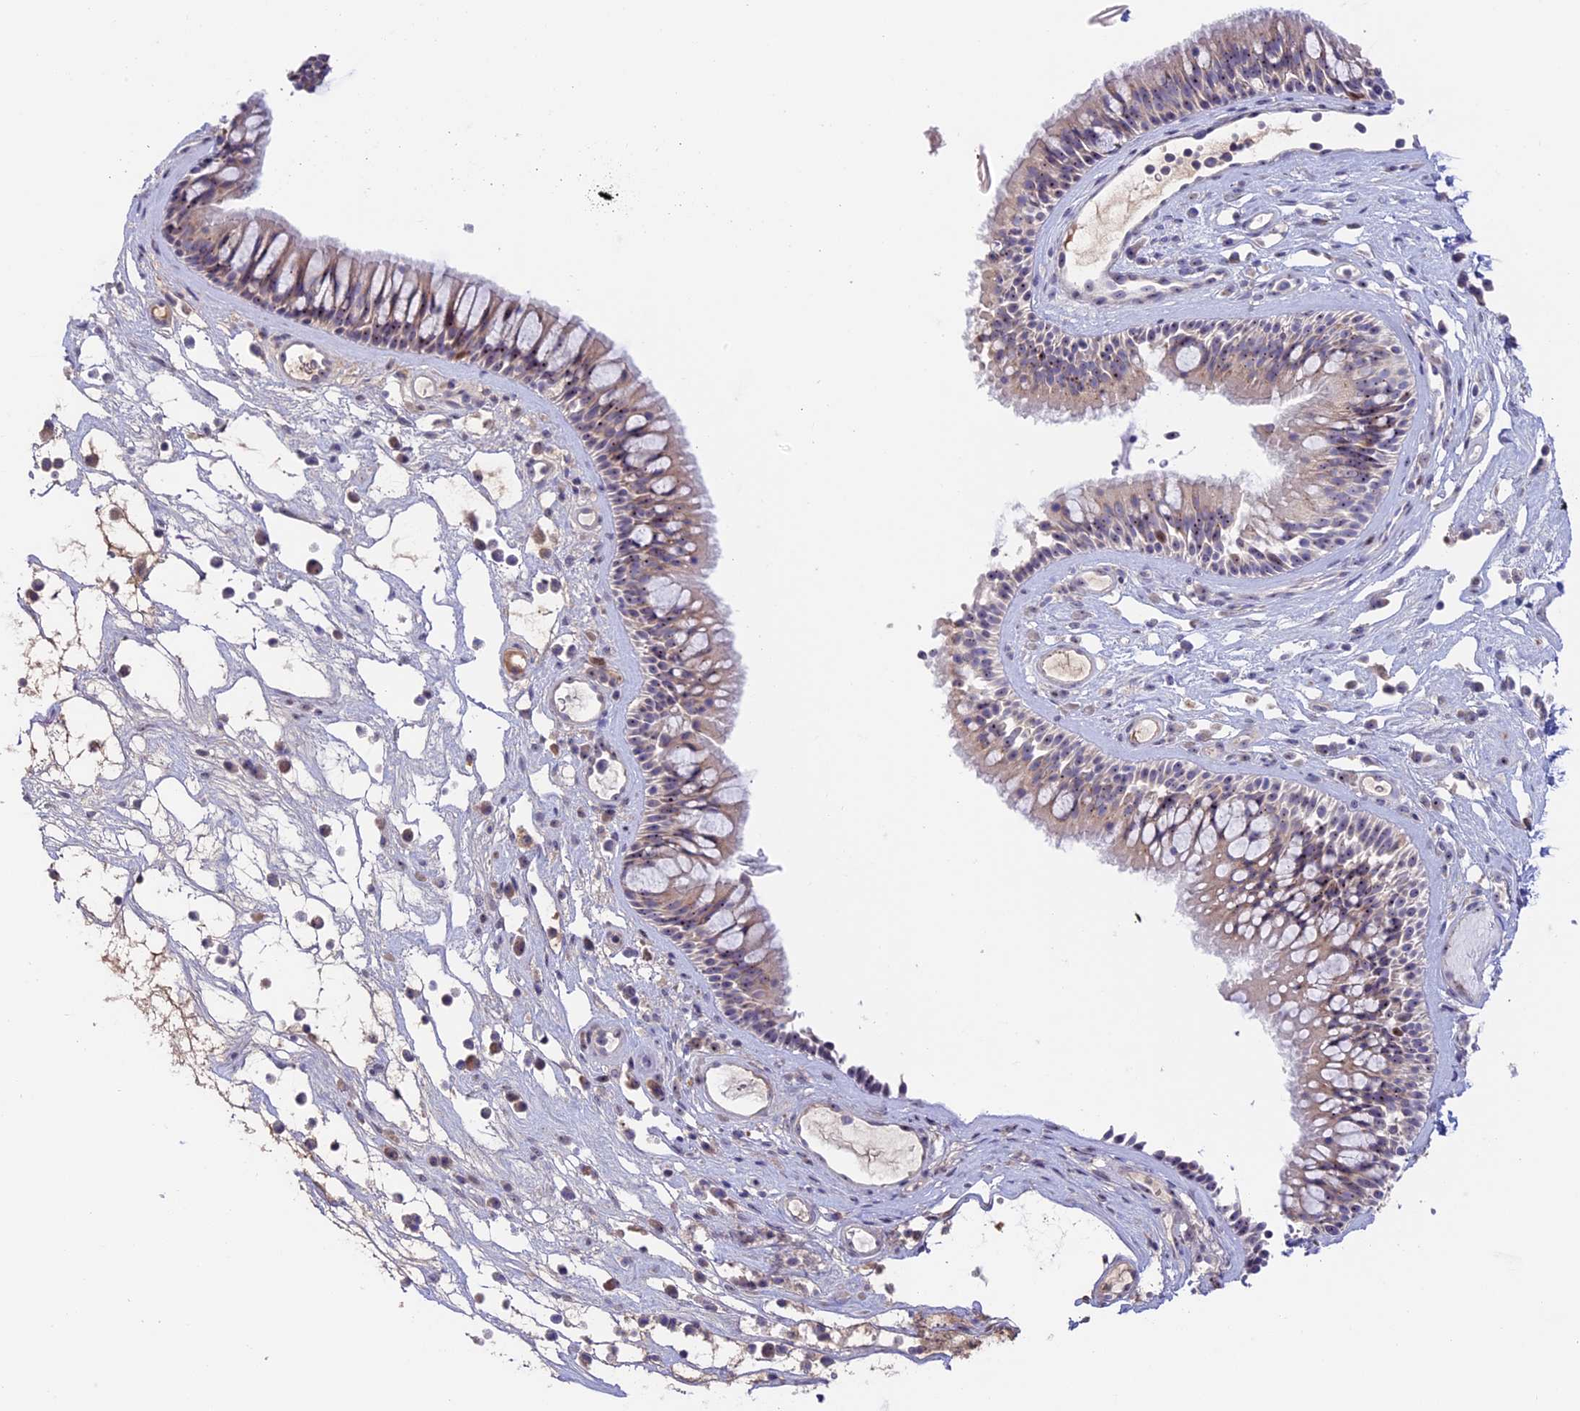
{"staining": {"intensity": "weak", "quantity": "25%-75%", "location": "nuclear"}, "tissue": "nasopharynx", "cell_type": "Respiratory epithelial cells", "image_type": "normal", "snomed": [{"axis": "morphology", "description": "Normal tissue, NOS"}, {"axis": "morphology", "description": "Inflammation, NOS"}, {"axis": "morphology", "description": "Malignant melanoma, Metastatic site"}, {"axis": "topography", "description": "Nasopharynx"}], "caption": "Immunohistochemistry (IHC) (DAB (3,3'-diaminobenzidine)) staining of benign nasopharynx displays weak nuclear protein positivity in about 25%-75% of respiratory epithelial cells.", "gene": "RAD51", "patient": {"sex": "male", "age": 70}}